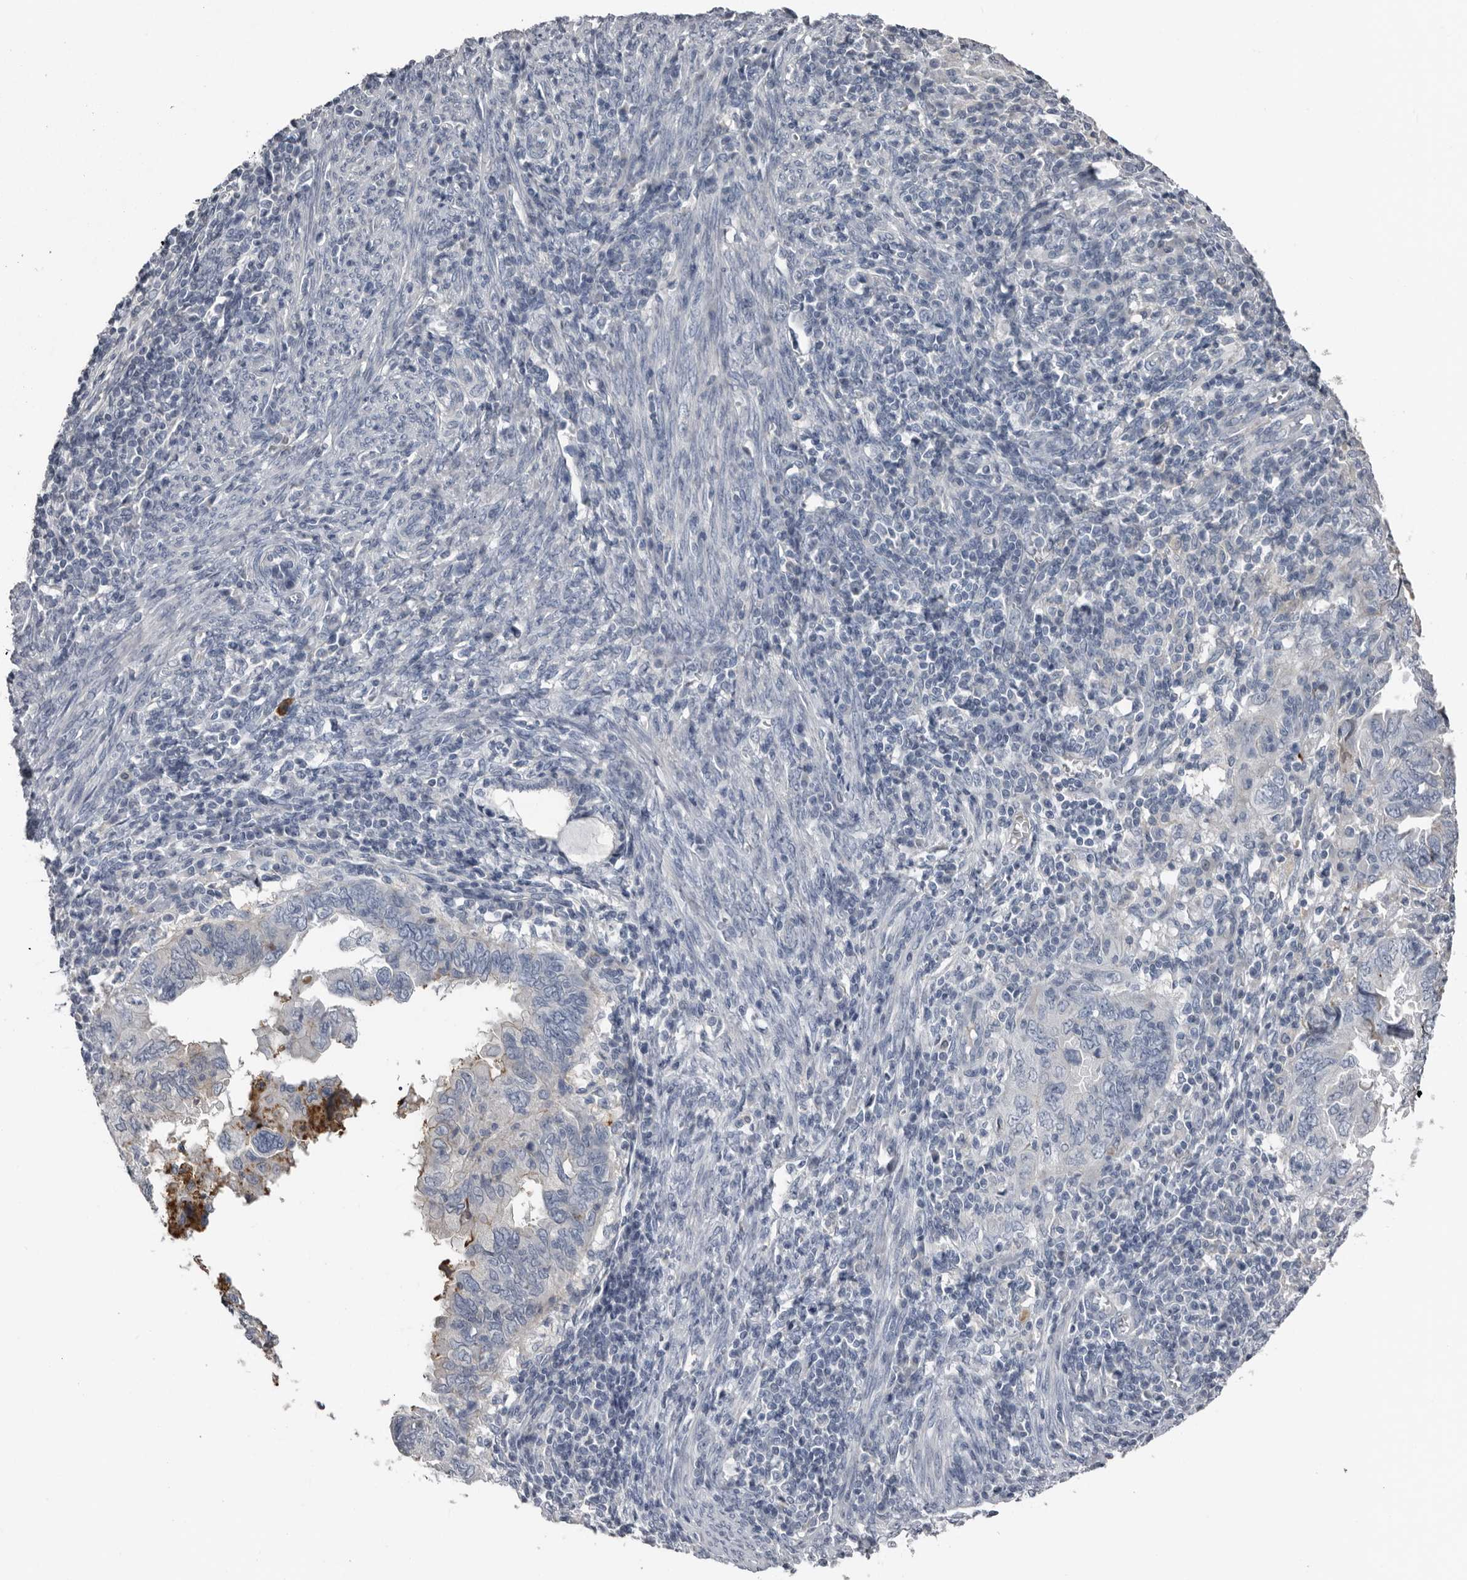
{"staining": {"intensity": "negative", "quantity": "none", "location": "none"}, "tissue": "endometrial cancer", "cell_type": "Tumor cells", "image_type": "cancer", "snomed": [{"axis": "morphology", "description": "Adenocarcinoma, NOS"}, {"axis": "topography", "description": "Uterus"}], "caption": "IHC micrograph of endometrial cancer stained for a protein (brown), which shows no expression in tumor cells. (DAB (3,3'-diaminobenzidine) immunohistochemistry (IHC) visualized using brightfield microscopy, high magnification).", "gene": "FABP7", "patient": {"sex": "female", "age": 77}}